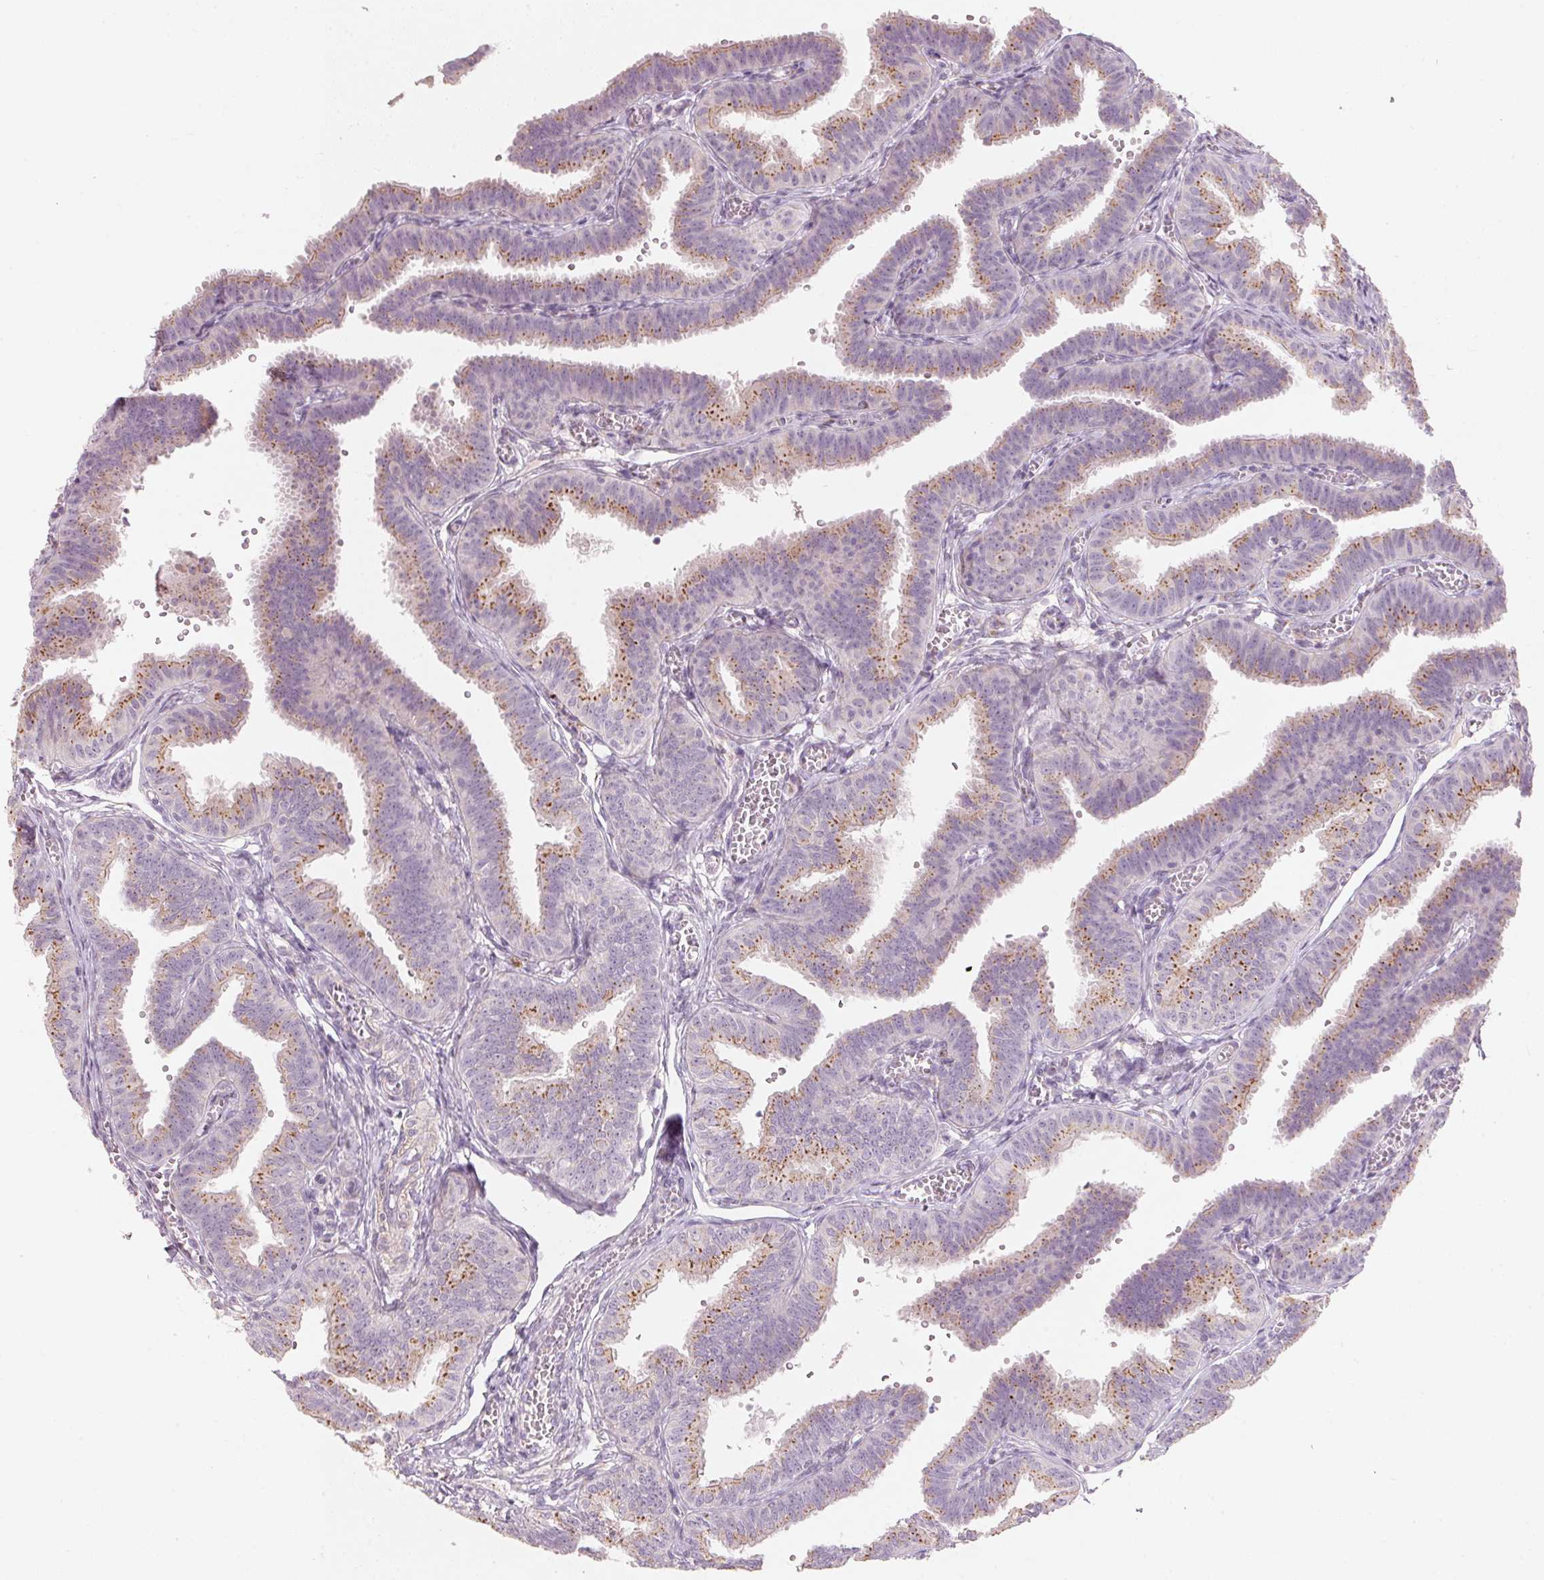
{"staining": {"intensity": "moderate", "quantity": "25%-75%", "location": "cytoplasmic/membranous"}, "tissue": "fallopian tube", "cell_type": "Glandular cells", "image_type": "normal", "snomed": [{"axis": "morphology", "description": "Normal tissue, NOS"}, {"axis": "topography", "description": "Fallopian tube"}], "caption": "Immunohistochemistry (IHC) of benign human fallopian tube exhibits medium levels of moderate cytoplasmic/membranous staining in about 25%-75% of glandular cells.", "gene": "DRAM2", "patient": {"sex": "female", "age": 25}}